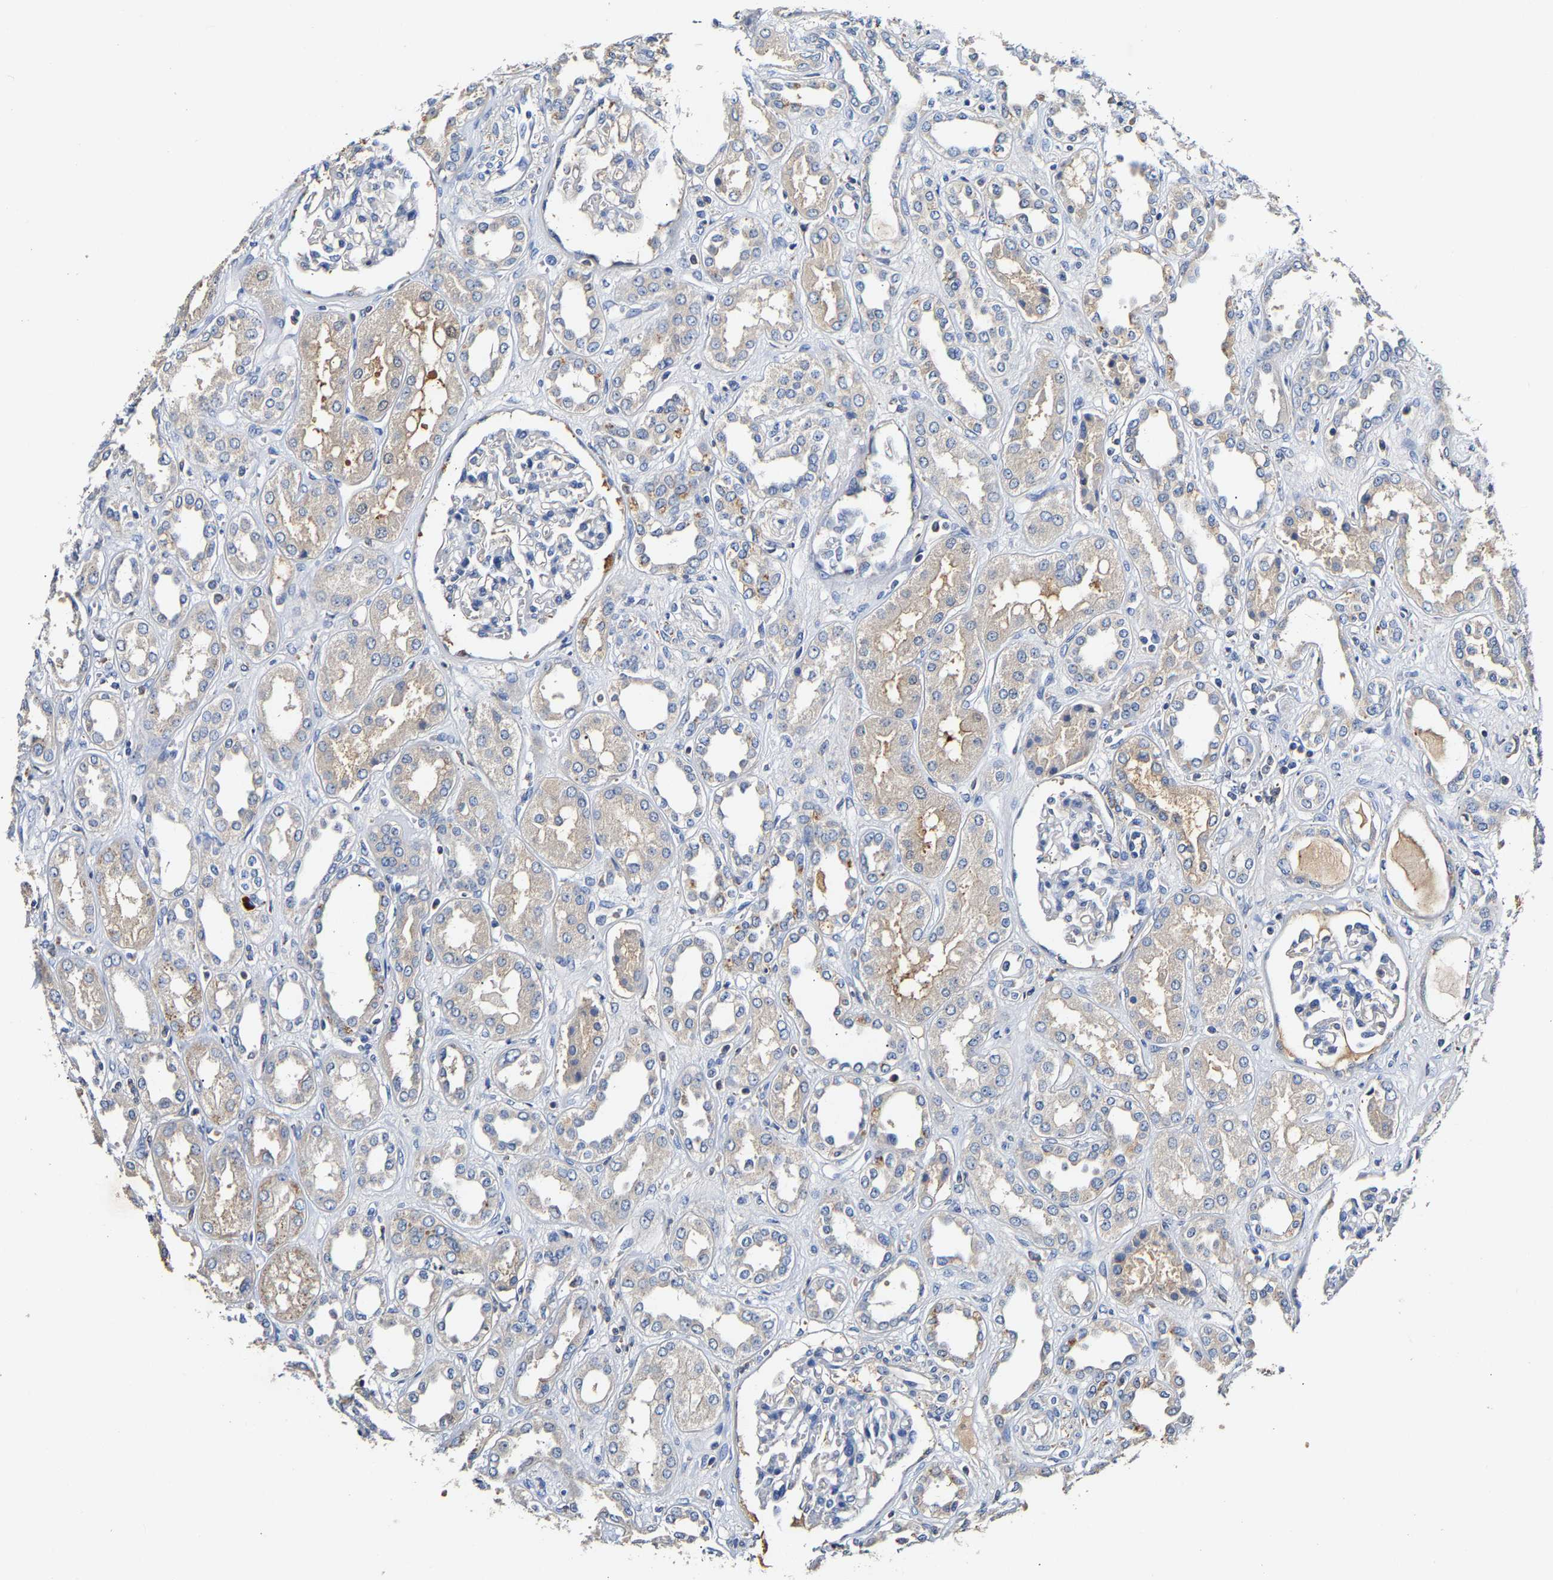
{"staining": {"intensity": "negative", "quantity": "none", "location": "none"}, "tissue": "kidney", "cell_type": "Cells in glomeruli", "image_type": "normal", "snomed": [{"axis": "morphology", "description": "Normal tissue, NOS"}, {"axis": "topography", "description": "Kidney"}], "caption": "This is an immunohistochemistry image of unremarkable kidney. There is no staining in cells in glomeruli.", "gene": "SLCO2B1", "patient": {"sex": "male", "age": 59}}